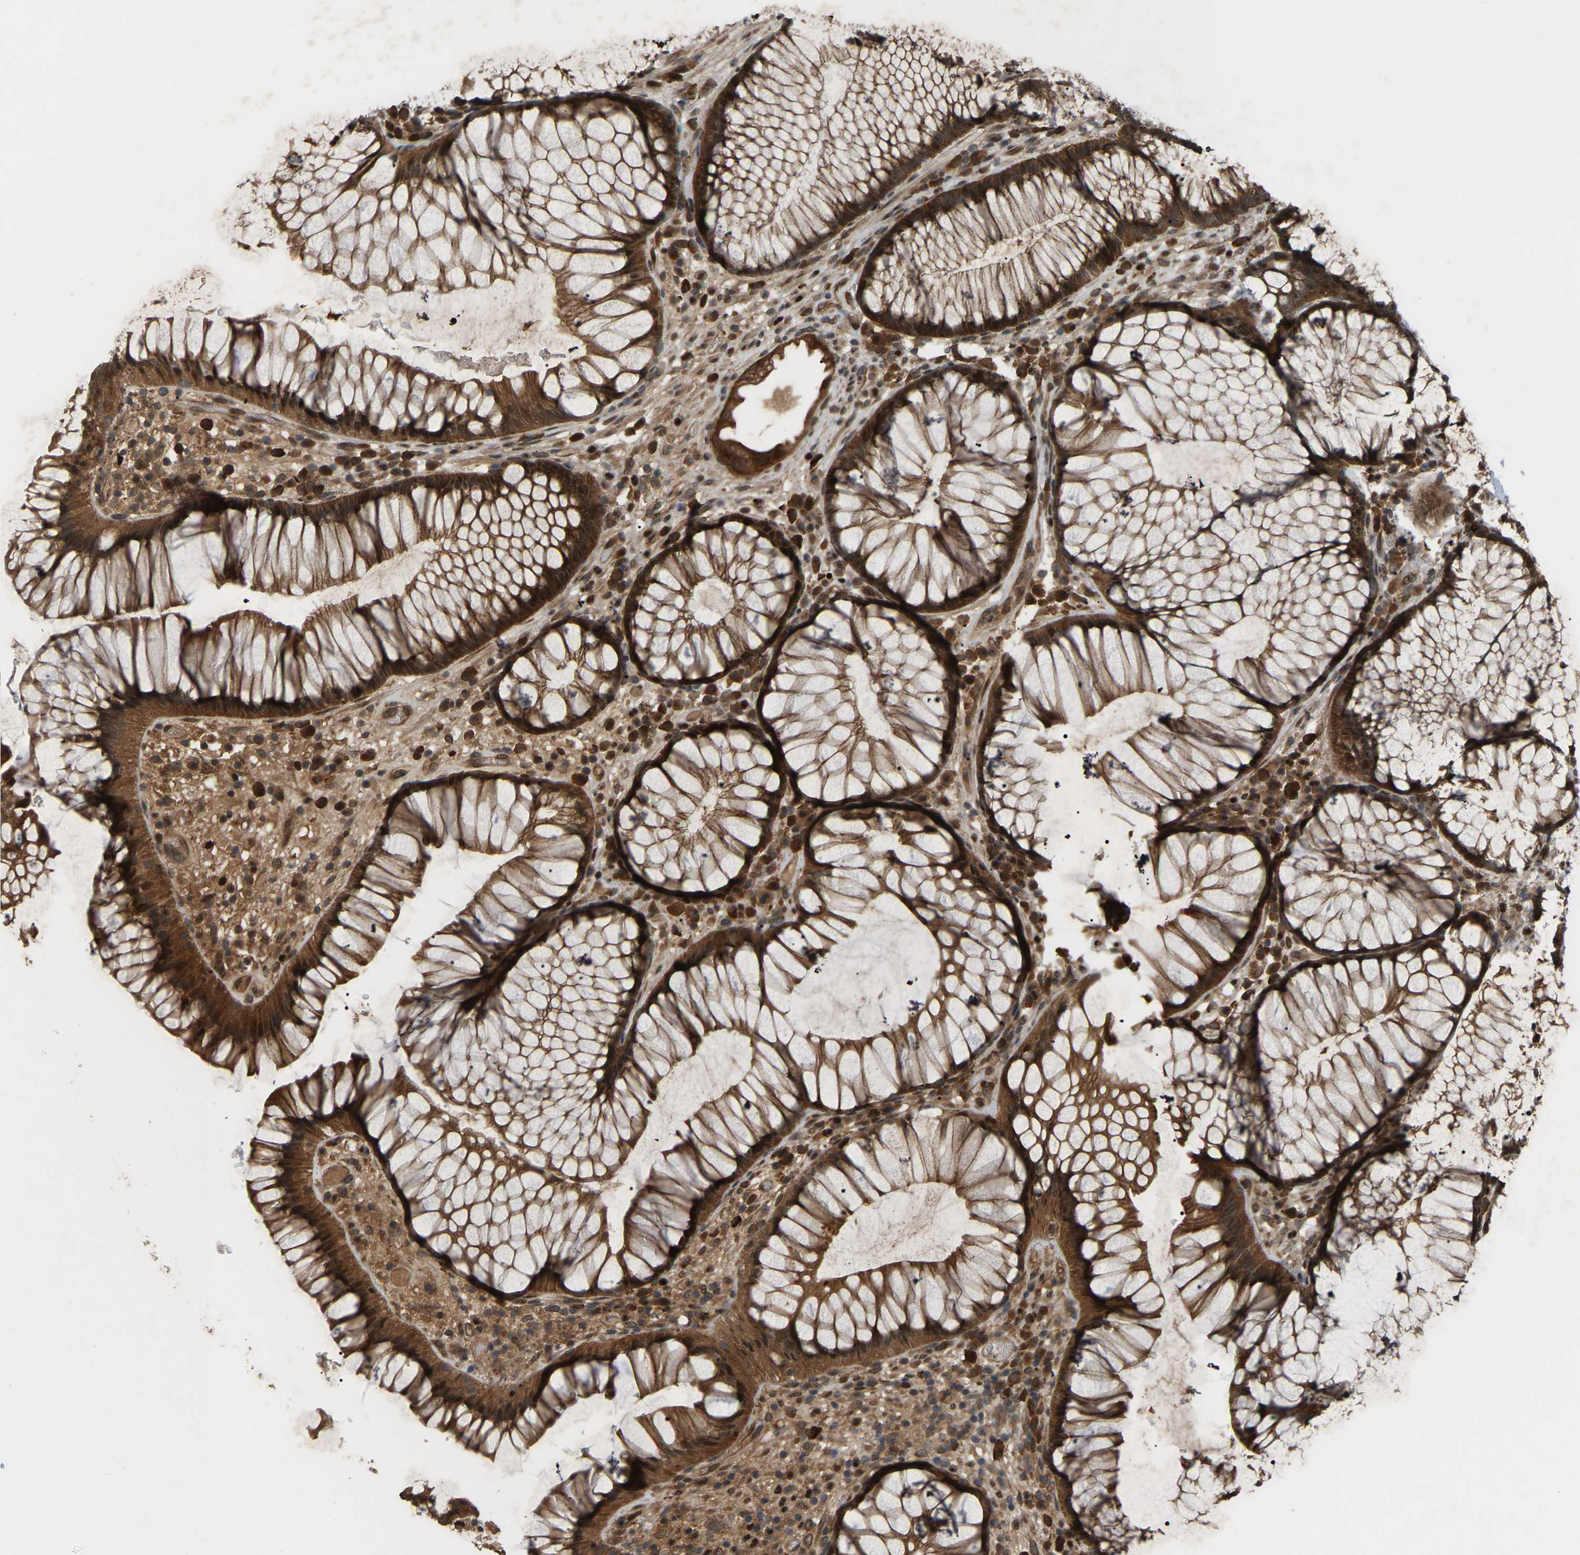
{"staining": {"intensity": "strong", "quantity": ">75%", "location": "cytoplasmic/membranous"}, "tissue": "rectum", "cell_type": "Glandular cells", "image_type": "normal", "snomed": [{"axis": "morphology", "description": "Normal tissue, NOS"}, {"axis": "topography", "description": "Rectum"}], "caption": "High-magnification brightfield microscopy of normal rectum stained with DAB (3,3'-diaminobenzidine) (brown) and counterstained with hematoxylin (blue). glandular cells exhibit strong cytoplasmic/membranous expression is identified in about>75% of cells.", "gene": "CROT", "patient": {"sex": "male", "age": 51}}